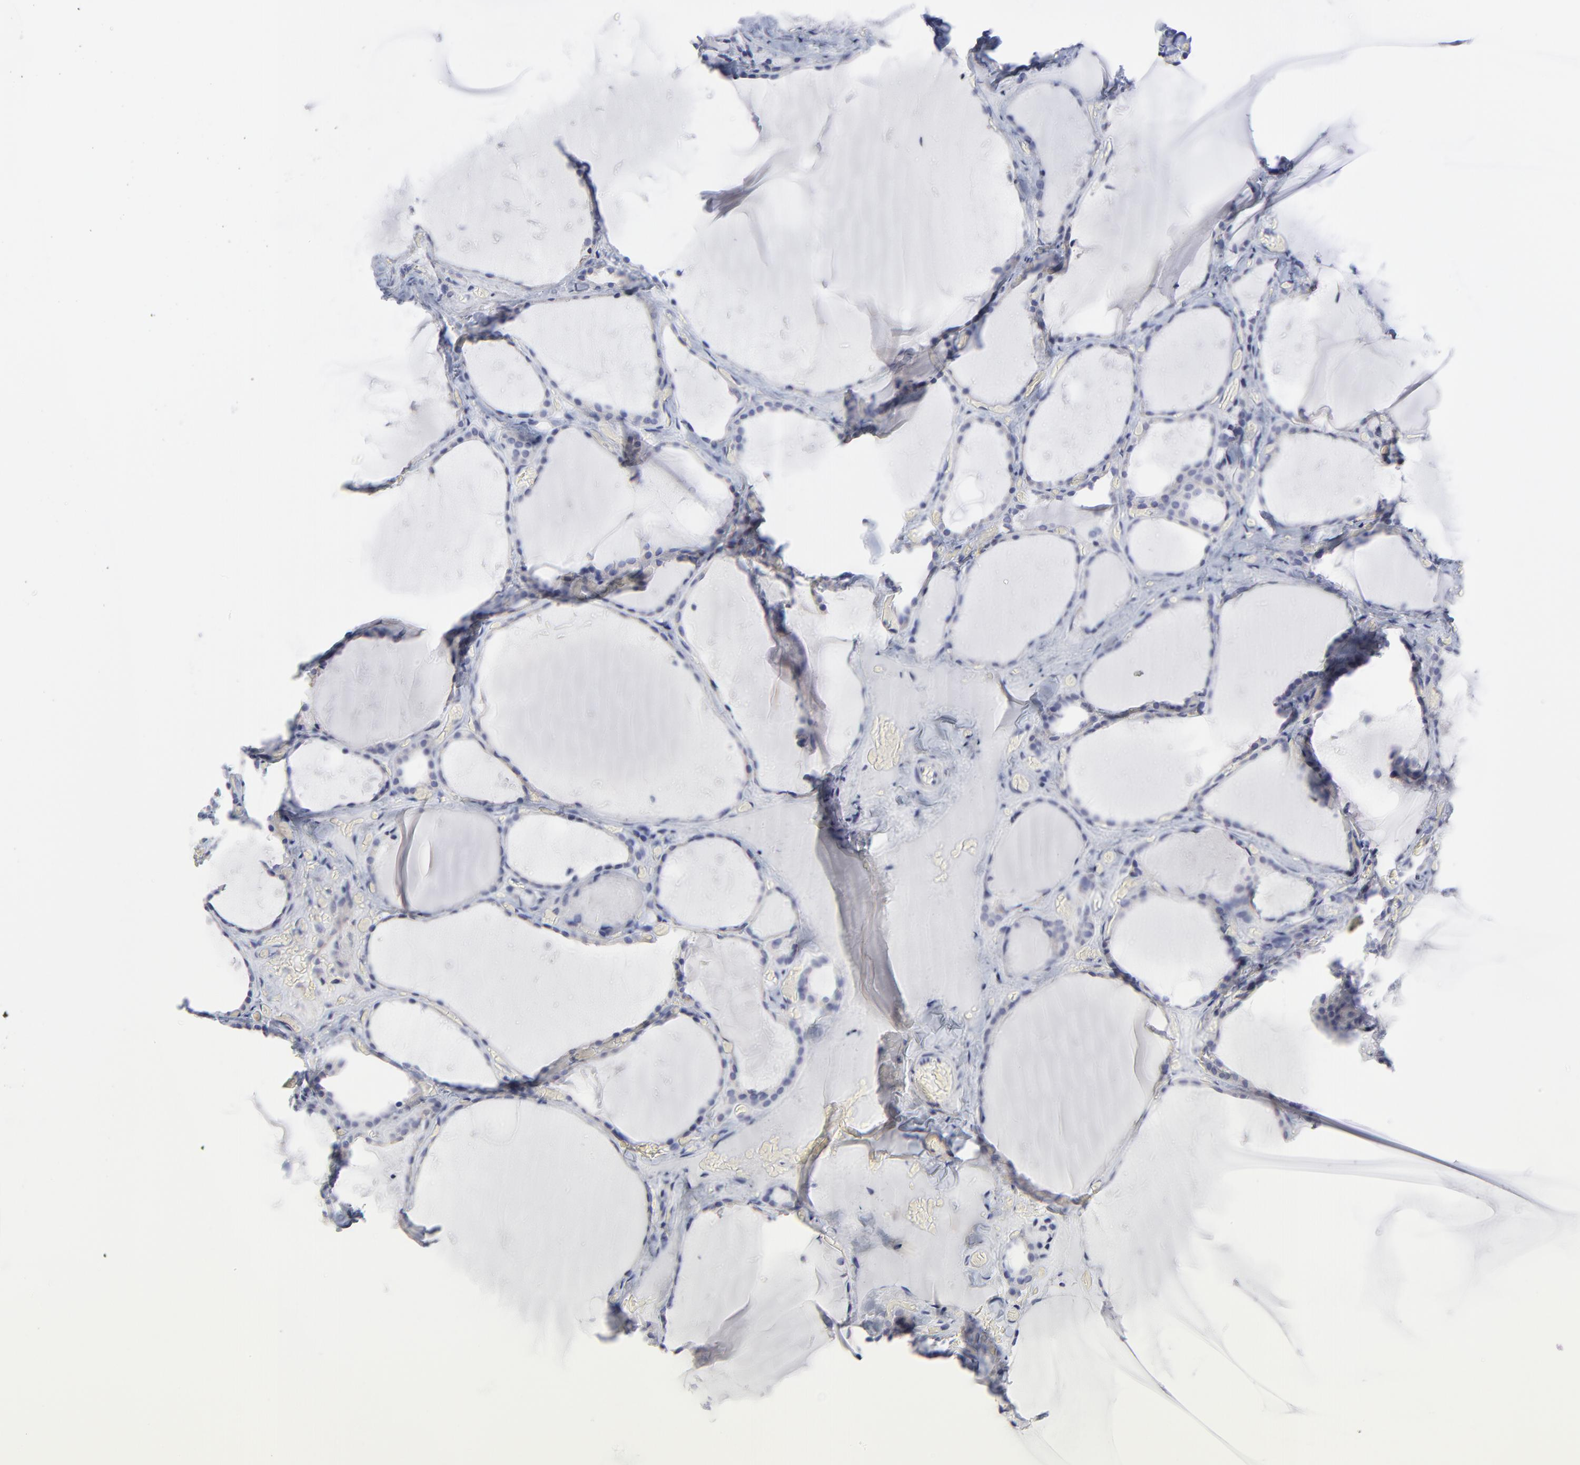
{"staining": {"intensity": "negative", "quantity": "none", "location": "none"}, "tissue": "thyroid gland", "cell_type": "Glandular cells", "image_type": "normal", "snomed": [{"axis": "morphology", "description": "Normal tissue, NOS"}, {"axis": "topography", "description": "Thyroid gland"}], "caption": "This is a photomicrograph of immunohistochemistry staining of normal thyroid gland, which shows no staining in glandular cells. The staining is performed using DAB brown chromogen with nuclei counter-stained in using hematoxylin.", "gene": "DUSP9", "patient": {"sex": "female", "age": 22}}